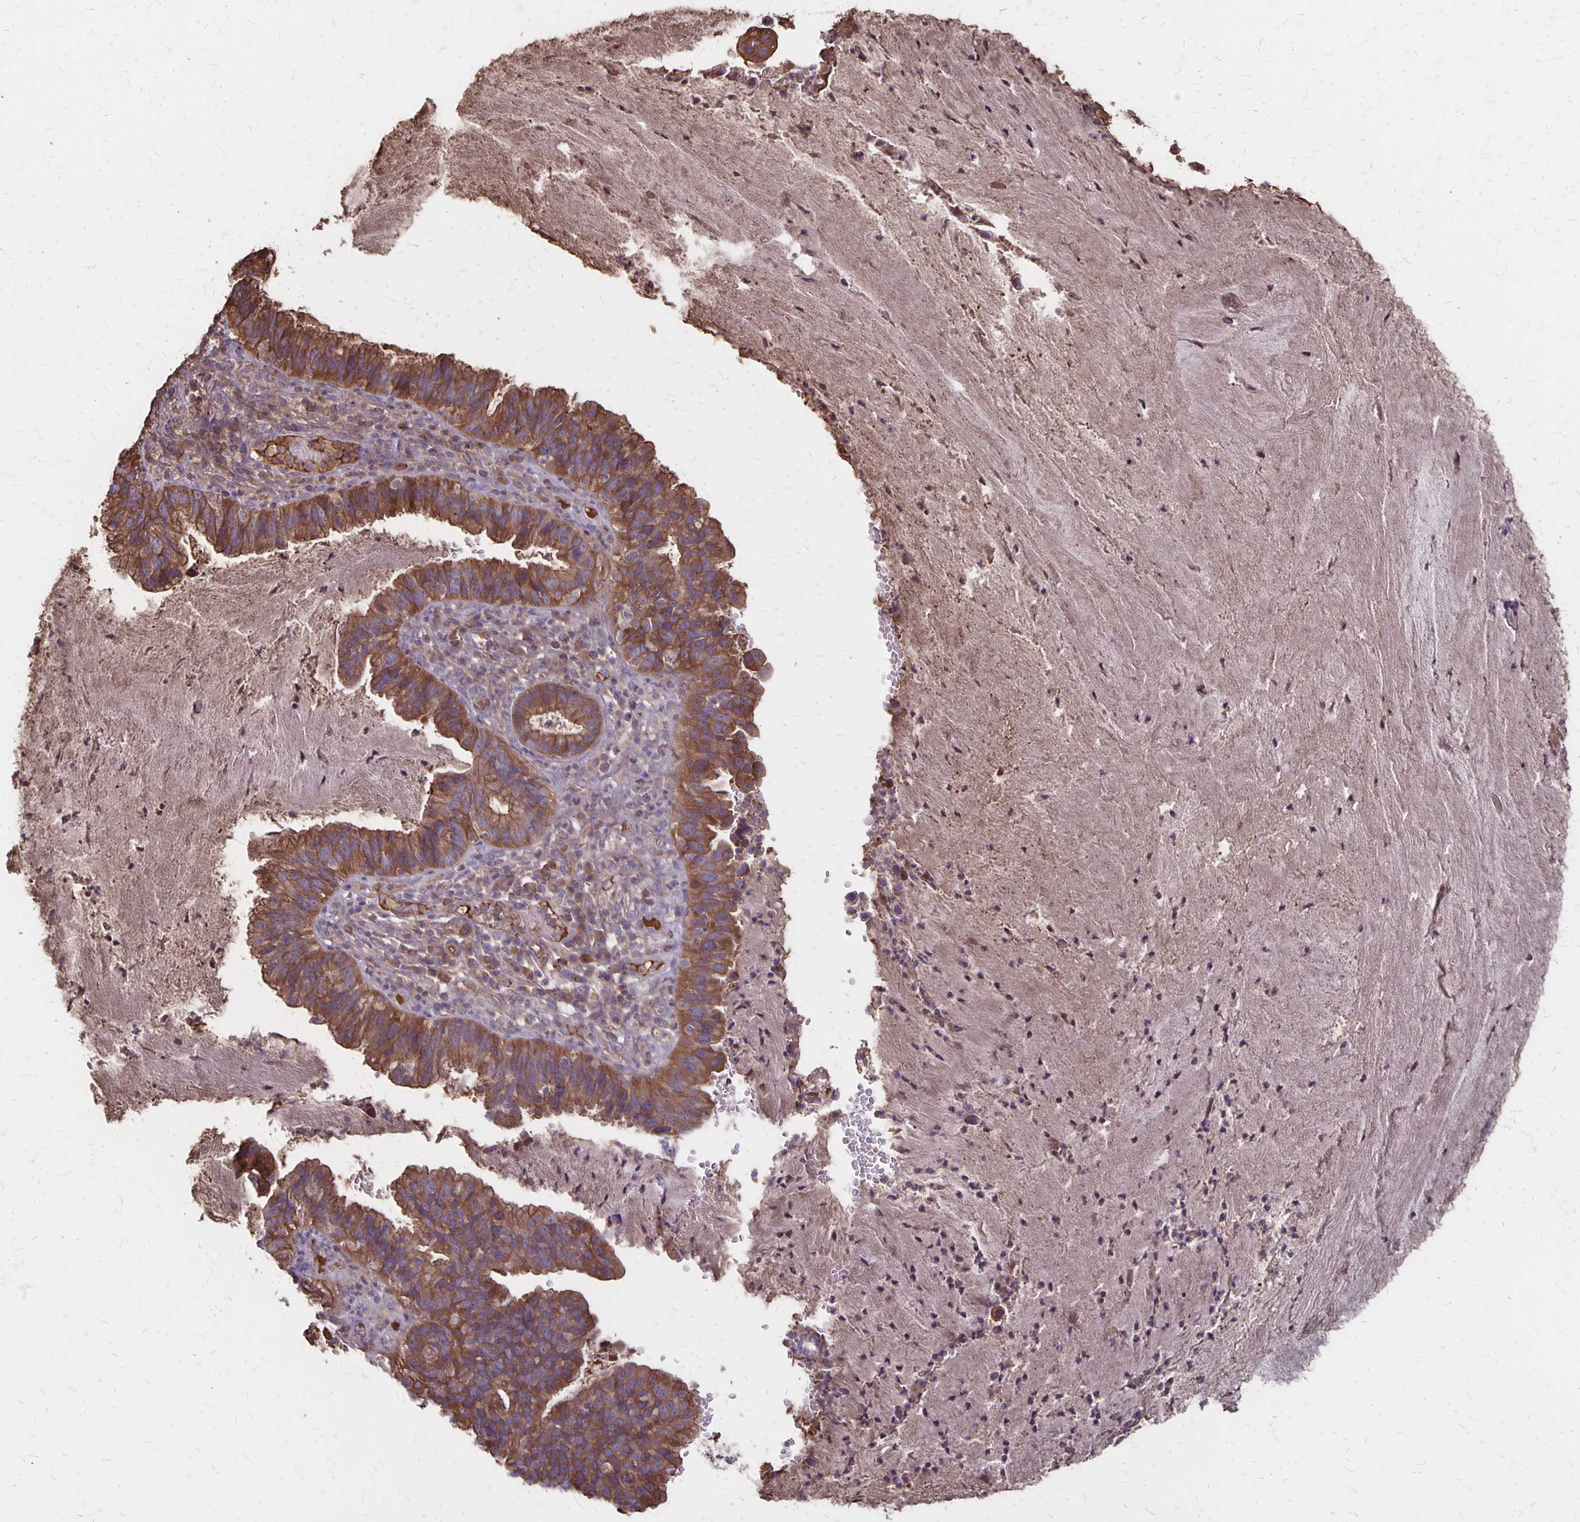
{"staining": {"intensity": "moderate", "quantity": ">75%", "location": "cytoplasmic/membranous"}, "tissue": "cervical cancer", "cell_type": "Tumor cells", "image_type": "cancer", "snomed": [{"axis": "morphology", "description": "Adenocarcinoma, NOS"}, {"axis": "topography", "description": "Cervix"}], "caption": "This micrograph exhibits cervical cancer stained with immunohistochemistry to label a protein in brown. The cytoplasmic/membranous of tumor cells show moderate positivity for the protein. Nuclei are counter-stained blue.", "gene": "PROM2", "patient": {"sex": "female", "age": 34}}